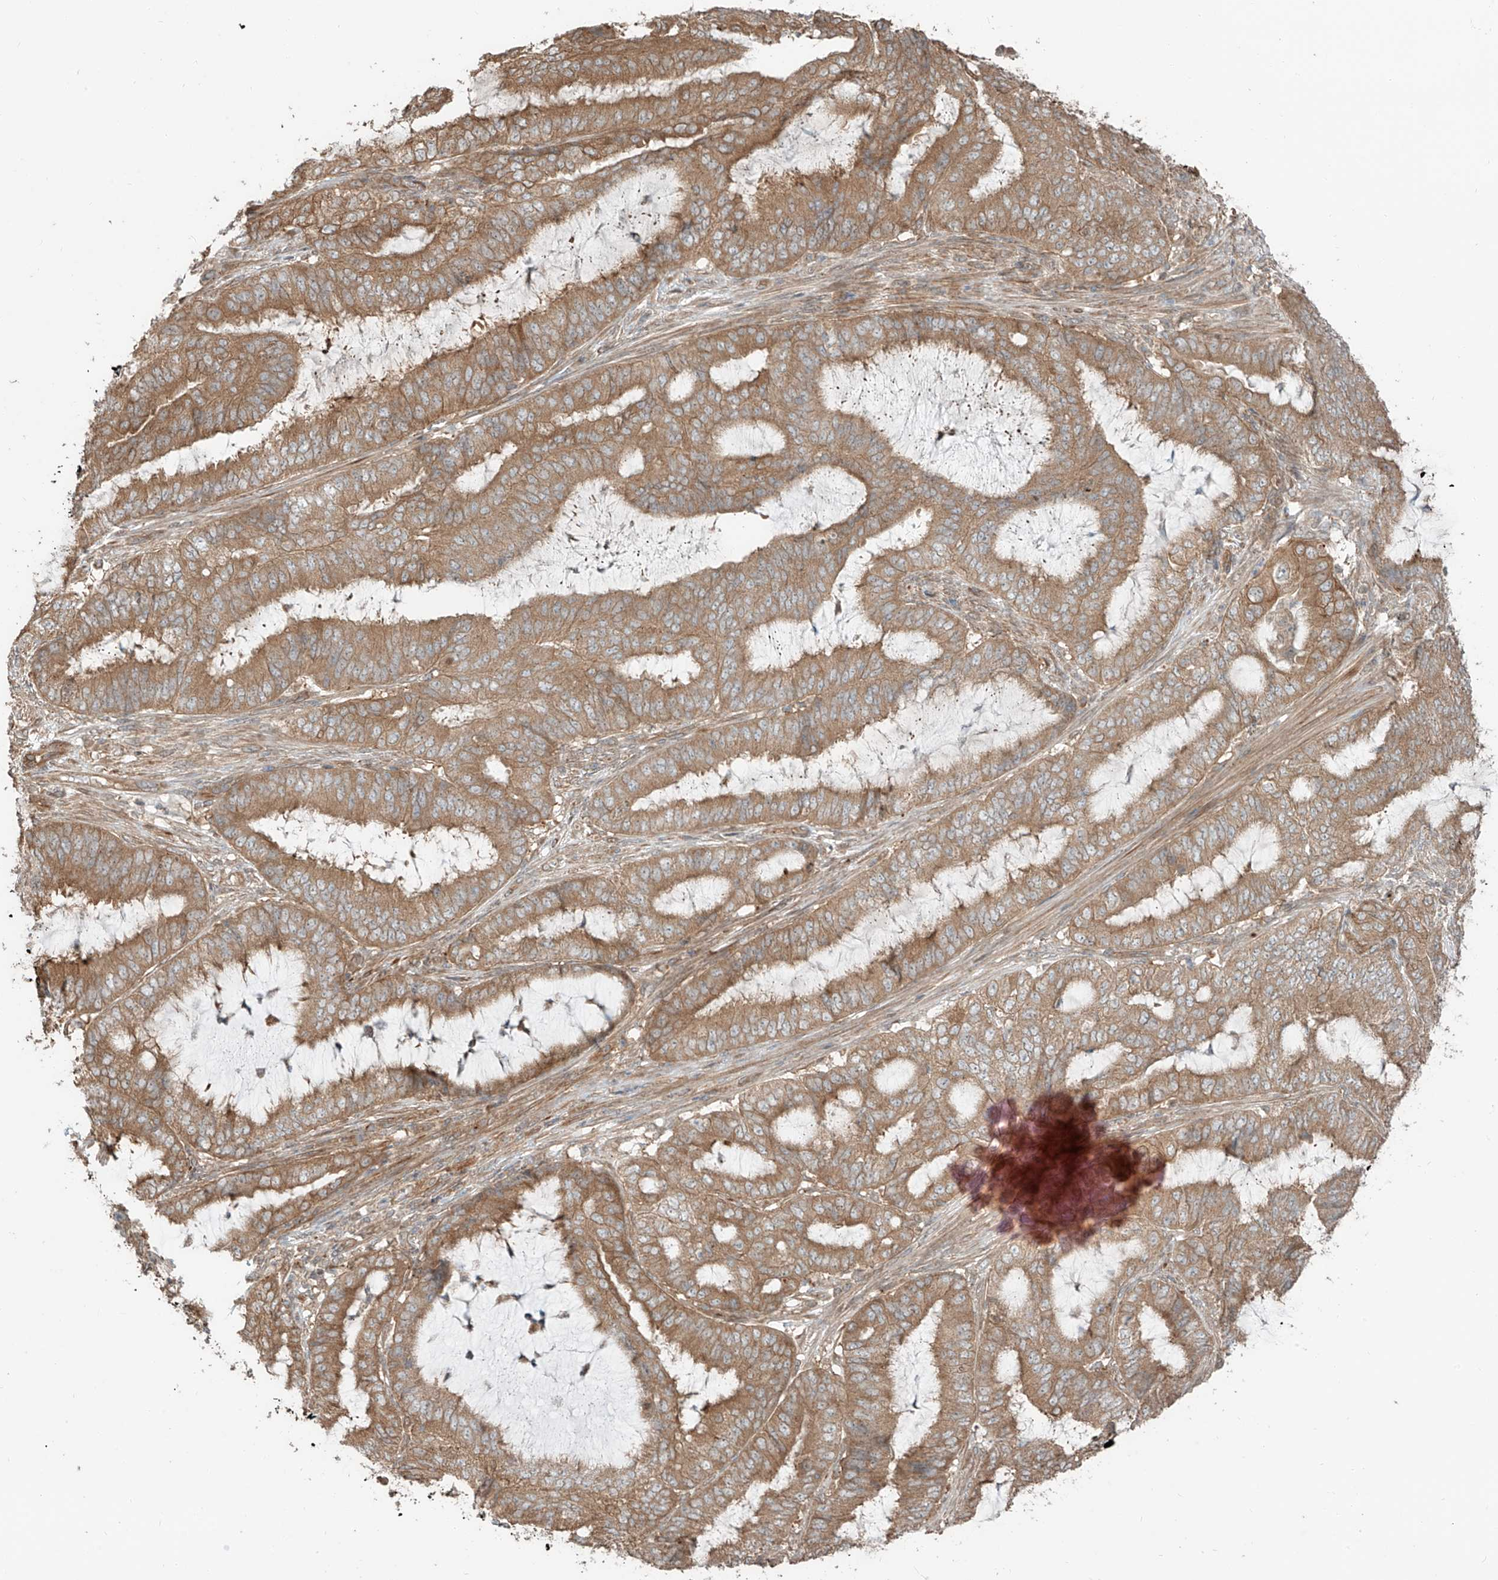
{"staining": {"intensity": "moderate", "quantity": ">75%", "location": "cytoplasmic/membranous"}, "tissue": "endometrial cancer", "cell_type": "Tumor cells", "image_type": "cancer", "snomed": [{"axis": "morphology", "description": "Adenocarcinoma, NOS"}, {"axis": "topography", "description": "Endometrium"}], "caption": "Endometrial cancer was stained to show a protein in brown. There is medium levels of moderate cytoplasmic/membranous positivity in about >75% of tumor cells.", "gene": "CEP162", "patient": {"sex": "female", "age": 51}}